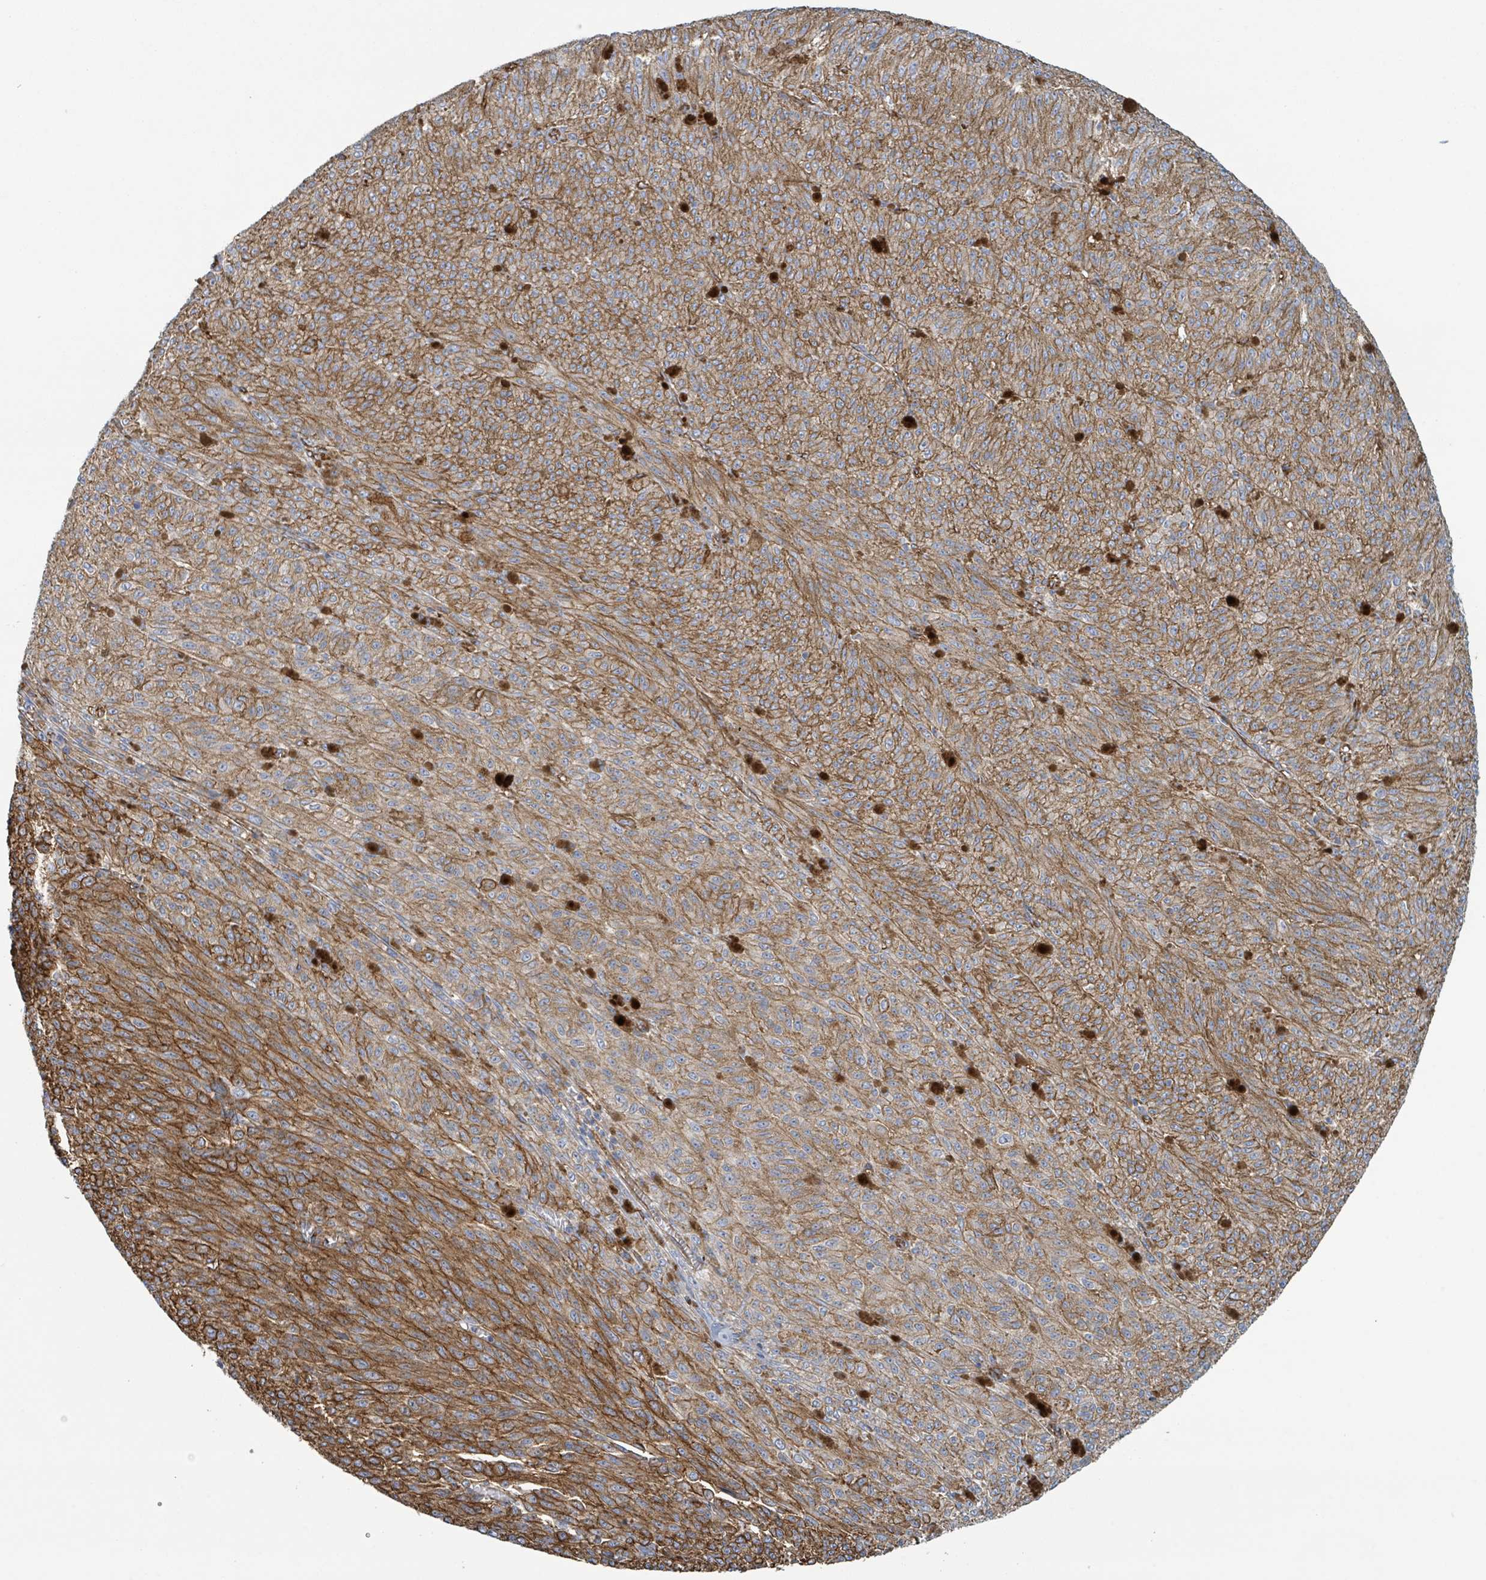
{"staining": {"intensity": "moderate", "quantity": ">75%", "location": "cytoplasmic/membranous"}, "tissue": "melanoma", "cell_type": "Tumor cells", "image_type": "cancer", "snomed": [{"axis": "morphology", "description": "Malignant melanoma, NOS"}, {"axis": "topography", "description": "Skin"}], "caption": "DAB (3,3'-diaminobenzidine) immunohistochemical staining of human malignant melanoma exhibits moderate cytoplasmic/membranous protein staining in approximately >75% of tumor cells.", "gene": "LDOC1", "patient": {"sex": "female", "age": 52}}